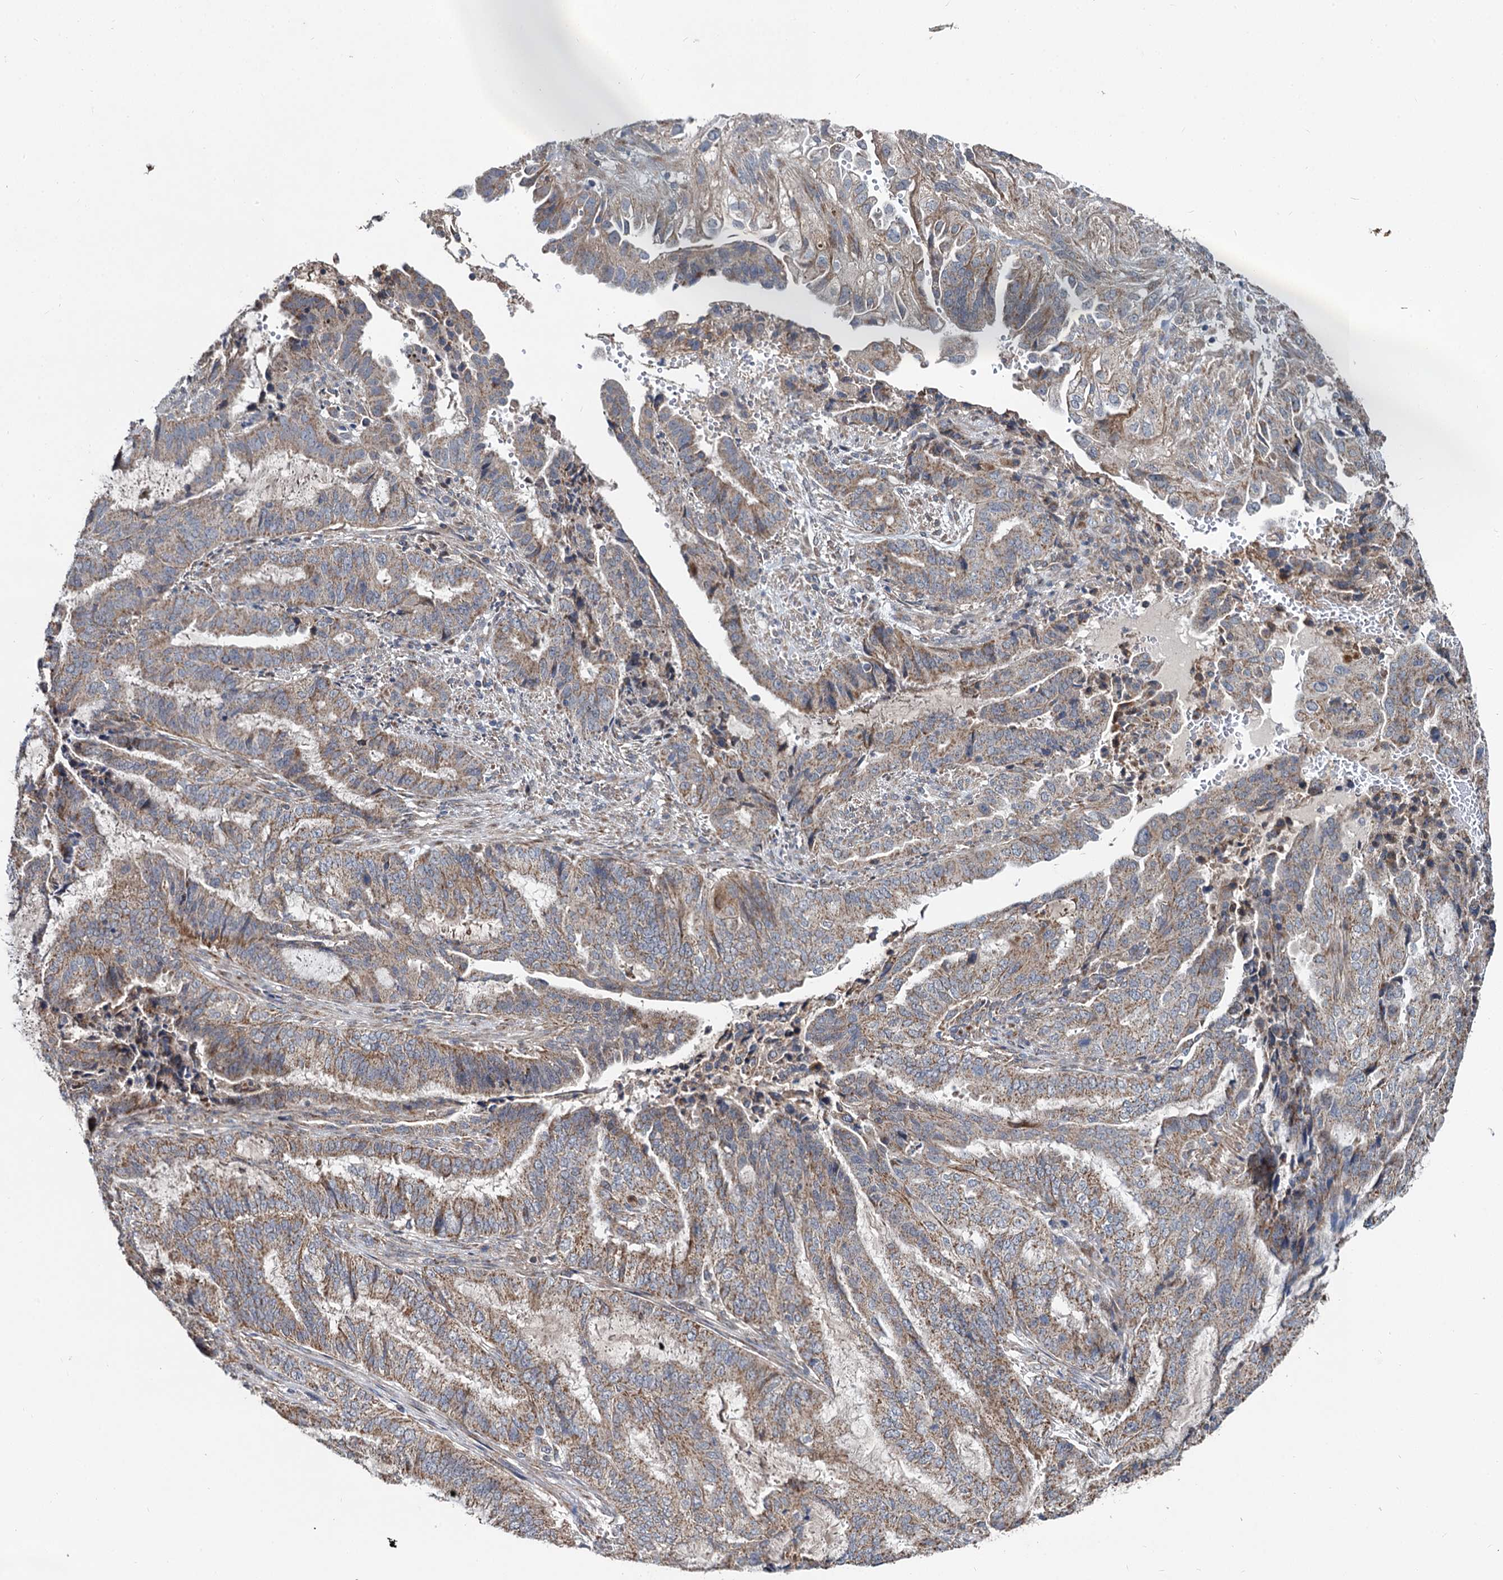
{"staining": {"intensity": "moderate", "quantity": "25%-75%", "location": "cytoplasmic/membranous"}, "tissue": "endometrial cancer", "cell_type": "Tumor cells", "image_type": "cancer", "snomed": [{"axis": "morphology", "description": "Adenocarcinoma, NOS"}, {"axis": "topography", "description": "Endometrium"}], "caption": "Endometrial cancer was stained to show a protein in brown. There is medium levels of moderate cytoplasmic/membranous positivity in about 25%-75% of tumor cells.", "gene": "SPRYD3", "patient": {"sex": "female", "age": 51}}